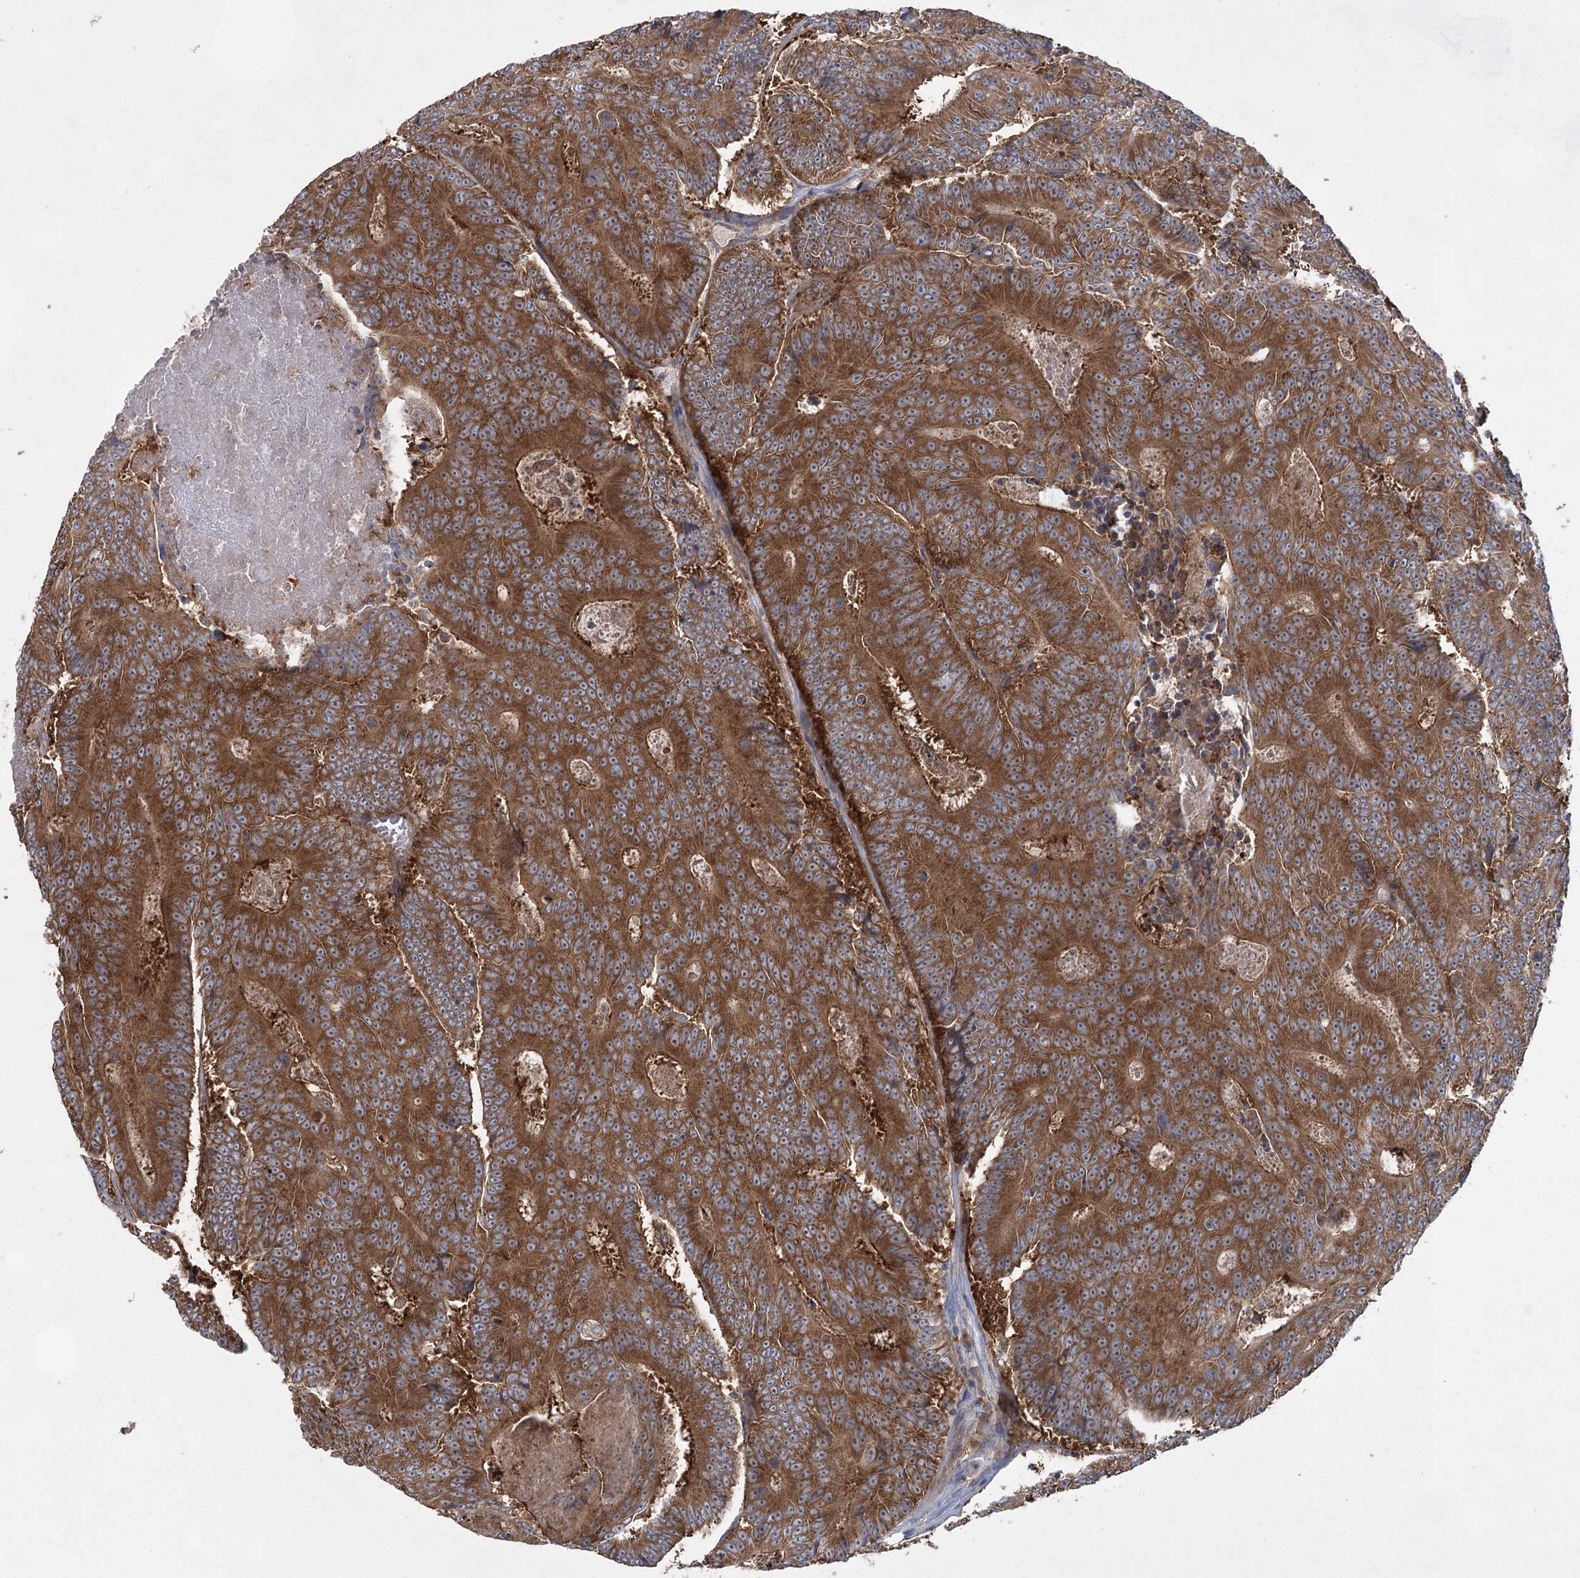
{"staining": {"intensity": "moderate", "quantity": ">75%", "location": "cytoplasmic/membranous"}, "tissue": "colorectal cancer", "cell_type": "Tumor cells", "image_type": "cancer", "snomed": [{"axis": "morphology", "description": "Adenocarcinoma, NOS"}, {"axis": "topography", "description": "Colon"}], "caption": "Colorectal cancer tissue demonstrates moderate cytoplasmic/membranous positivity in approximately >75% of tumor cells (IHC, brightfield microscopy, high magnification).", "gene": "EIF3A", "patient": {"sex": "male", "age": 83}}